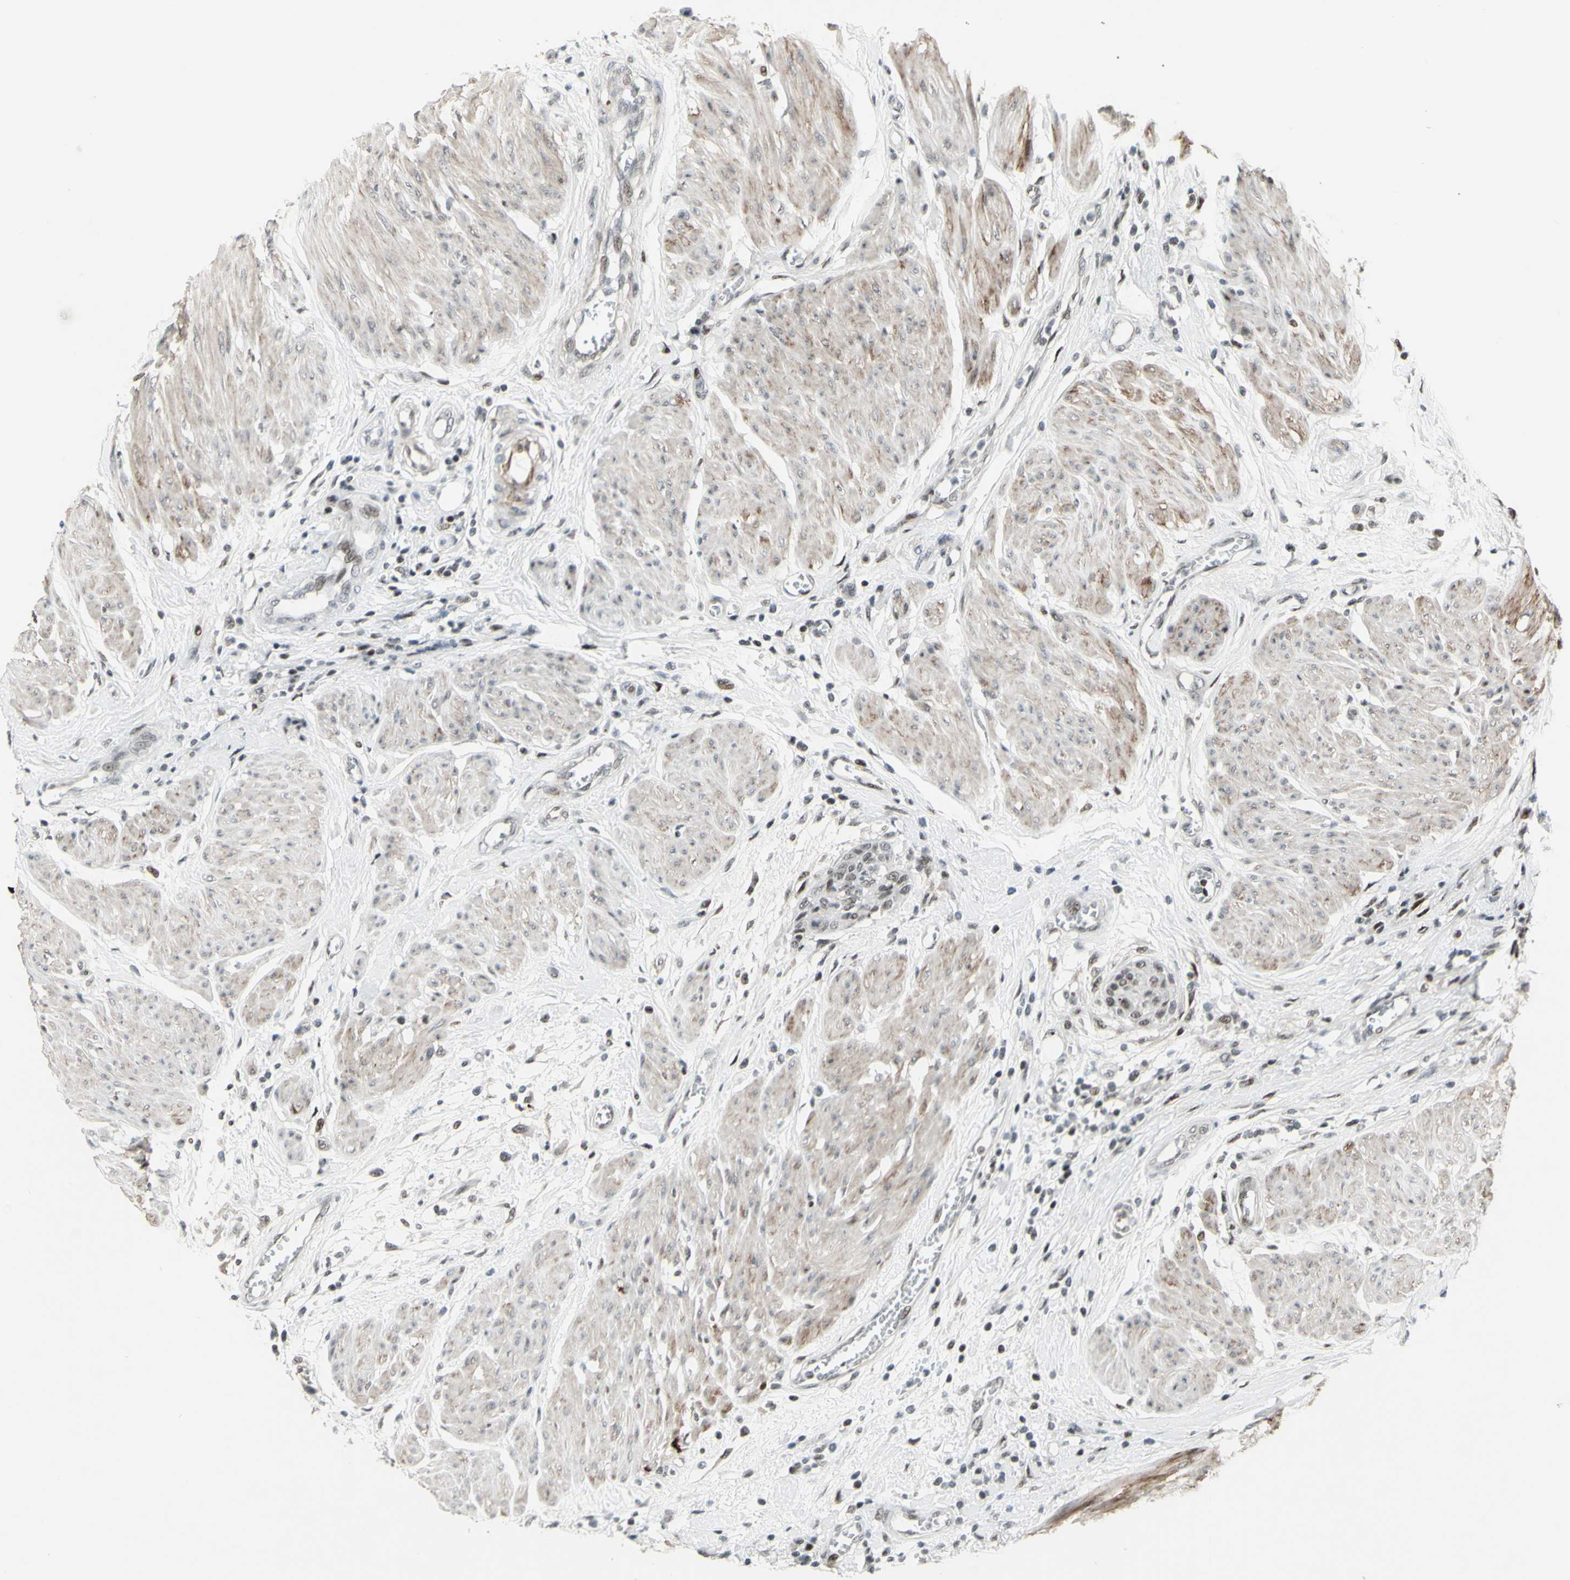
{"staining": {"intensity": "weak", "quantity": "<25%", "location": "nuclear"}, "tissue": "urothelial cancer", "cell_type": "Tumor cells", "image_type": "cancer", "snomed": [{"axis": "morphology", "description": "Urothelial carcinoma, High grade"}, {"axis": "topography", "description": "Urinary bladder"}], "caption": "DAB immunohistochemical staining of human urothelial cancer reveals no significant positivity in tumor cells.", "gene": "SUPT6H", "patient": {"sex": "male", "age": 35}}